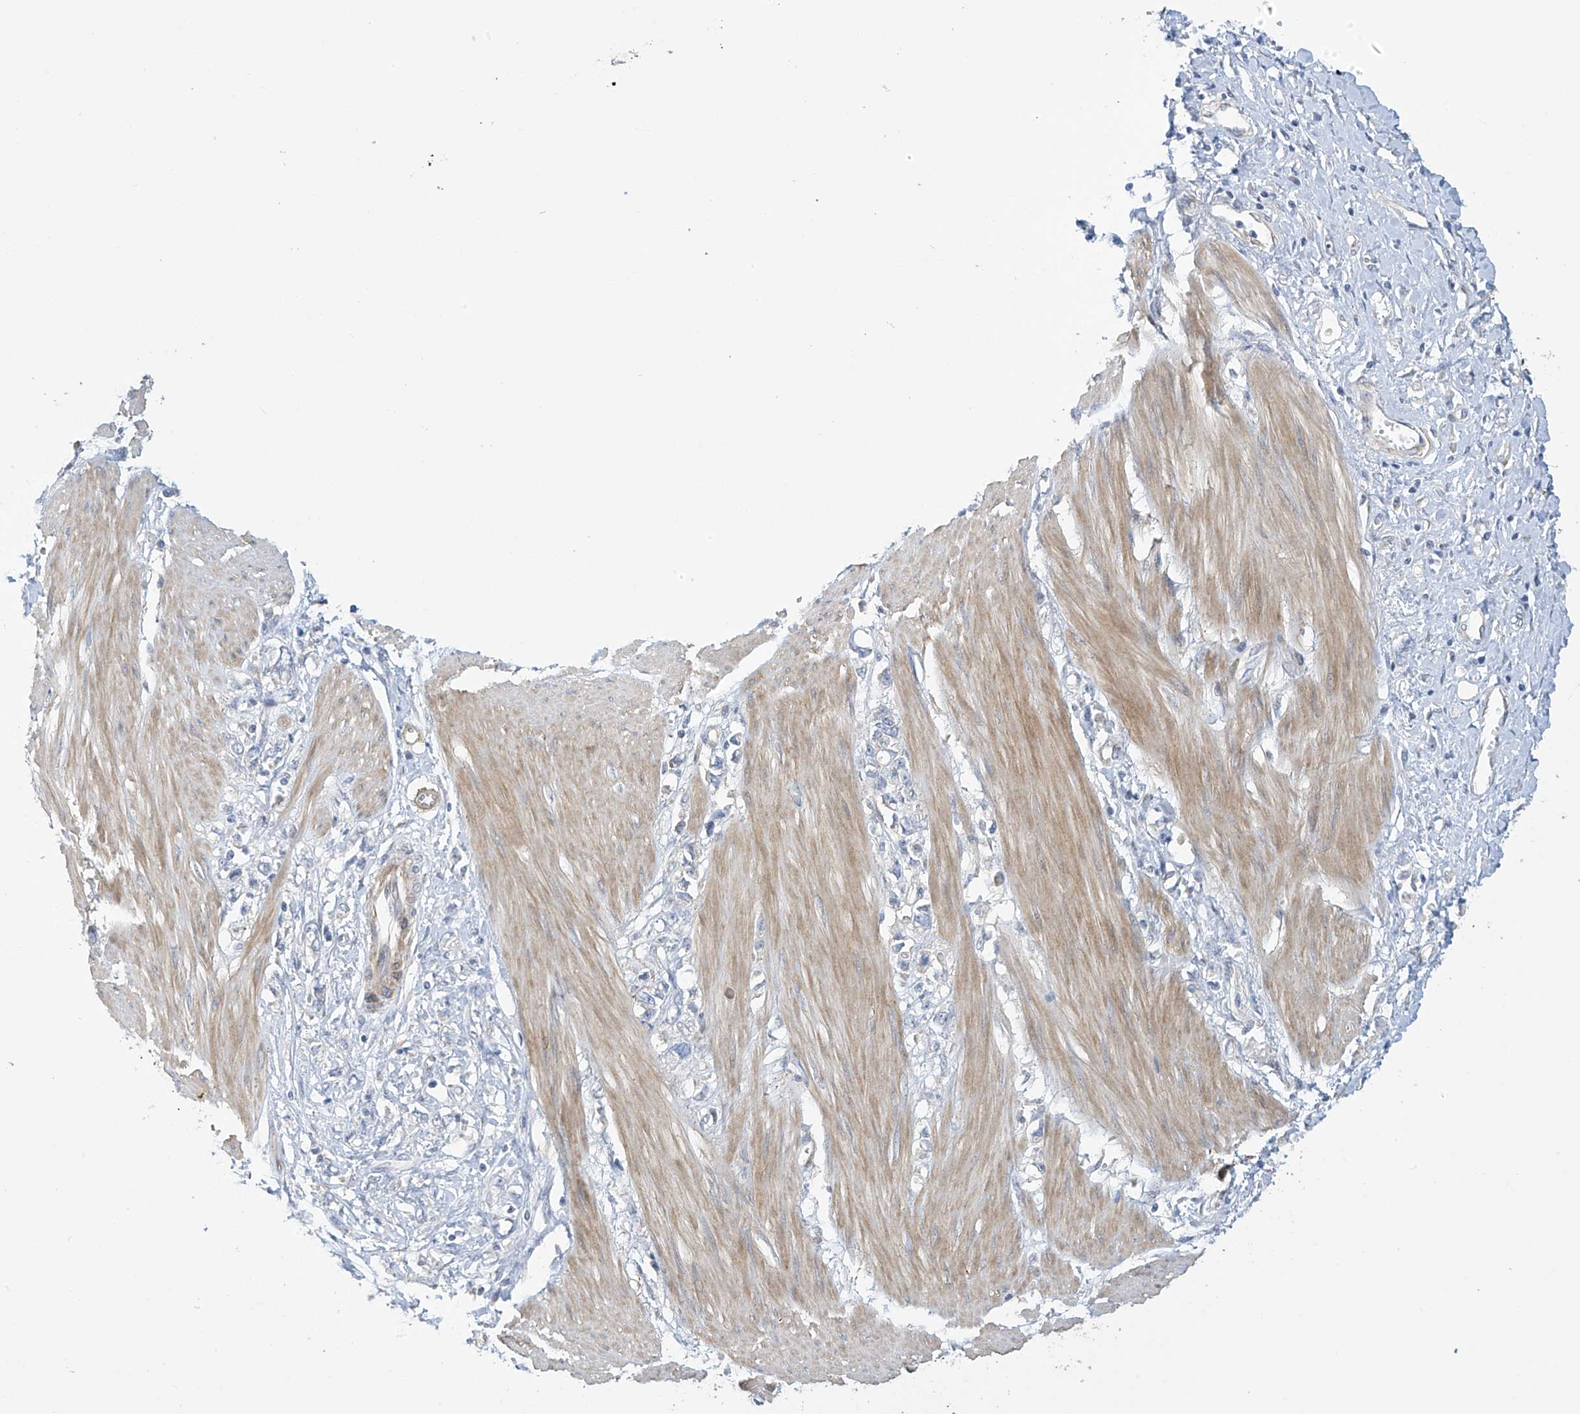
{"staining": {"intensity": "negative", "quantity": "none", "location": "none"}, "tissue": "stomach cancer", "cell_type": "Tumor cells", "image_type": "cancer", "snomed": [{"axis": "morphology", "description": "Adenocarcinoma, NOS"}, {"axis": "topography", "description": "Stomach"}], "caption": "Micrograph shows no protein expression in tumor cells of stomach cancer tissue. (DAB immunohistochemistry (IHC), high magnification).", "gene": "ZNF641", "patient": {"sex": "female", "age": 76}}